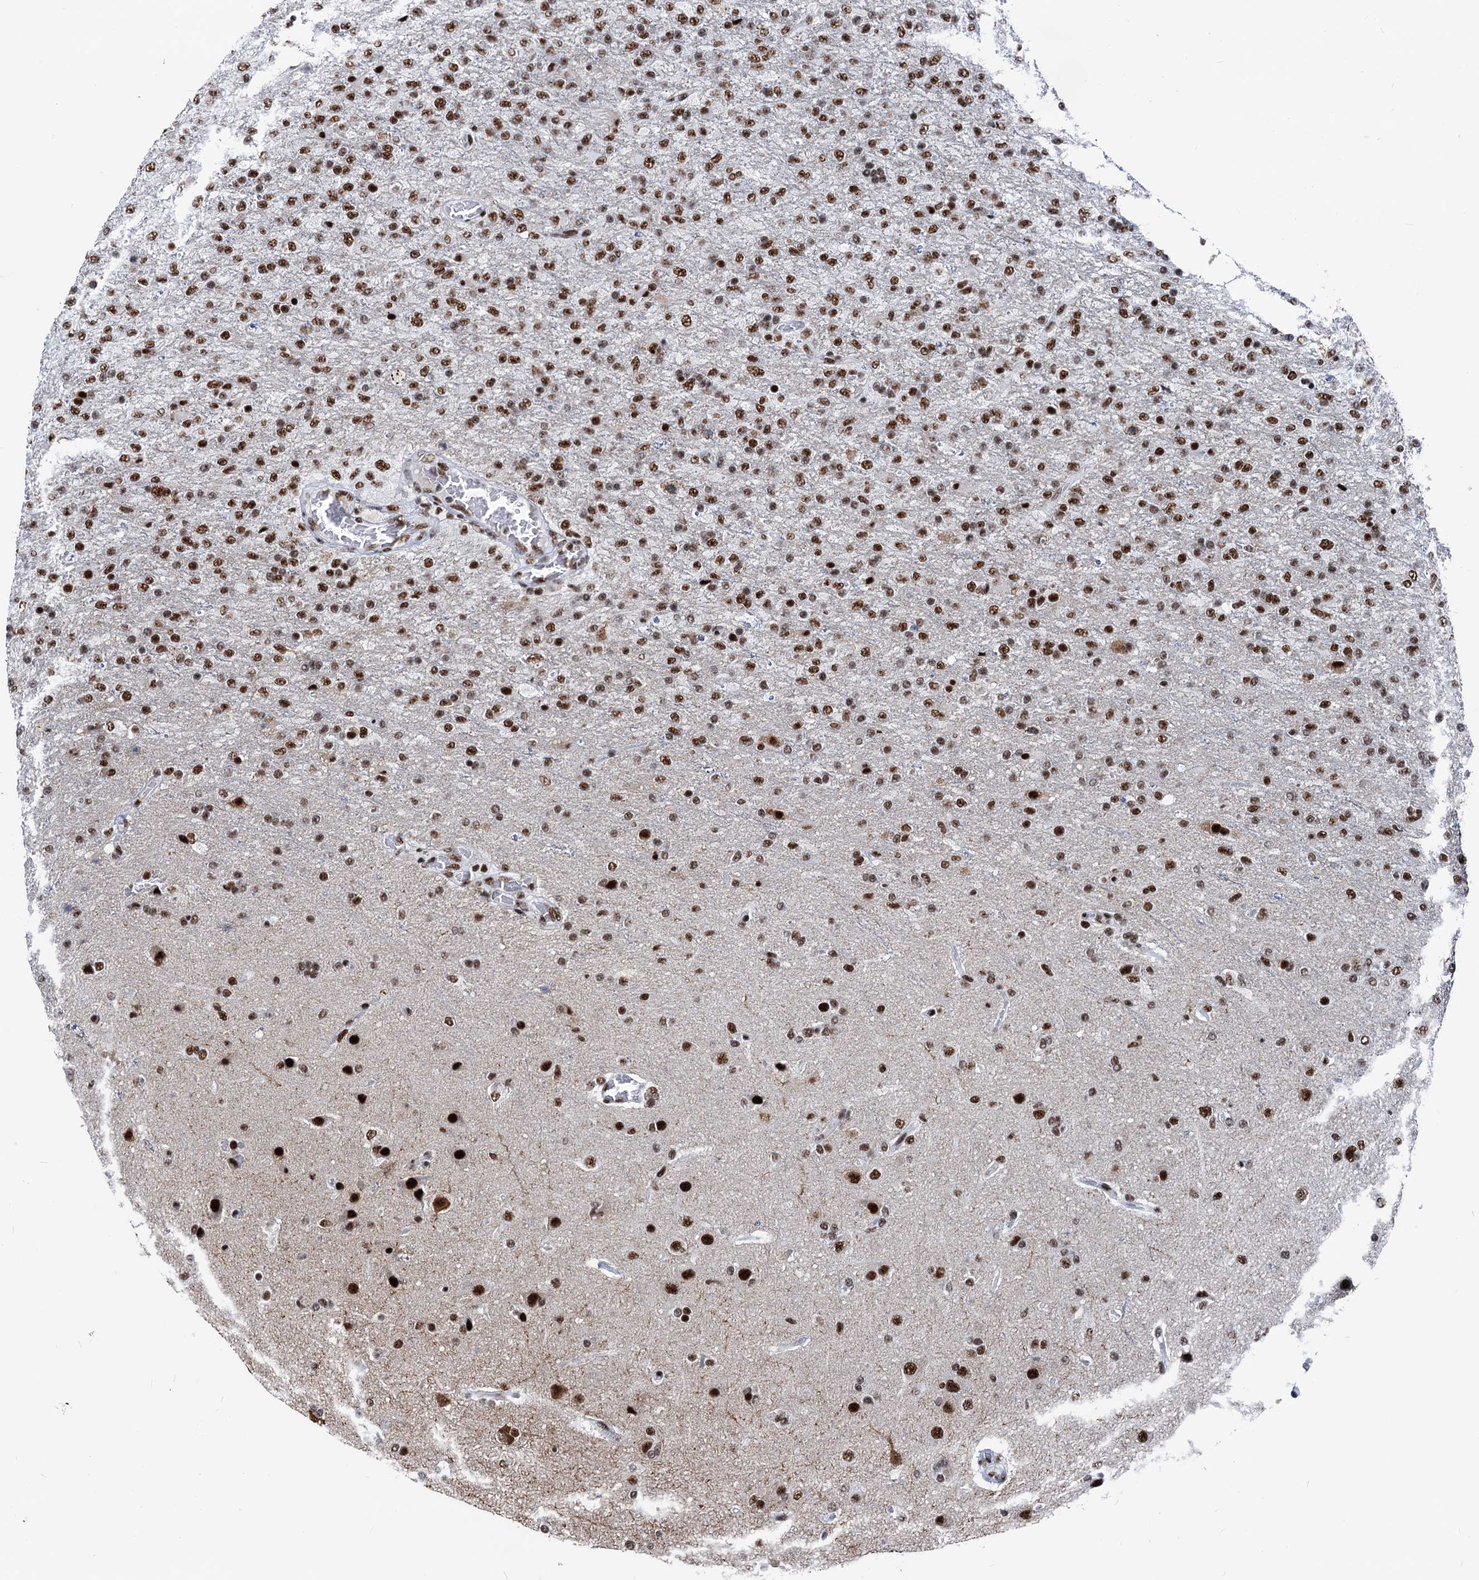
{"staining": {"intensity": "moderate", "quantity": ">75%", "location": "nuclear"}, "tissue": "glioma", "cell_type": "Tumor cells", "image_type": "cancer", "snomed": [{"axis": "morphology", "description": "Glioma, malignant, High grade"}, {"axis": "topography", "description": "Brain"}], "caption": "Glioma stained for a protein demonstrates moderate nuclear positivity in tumor cells. The protein is shown in brown color, while the nuclei are stained blue.", "gene": "DDX23", "patient": {"sex": "female", "age": 74}}